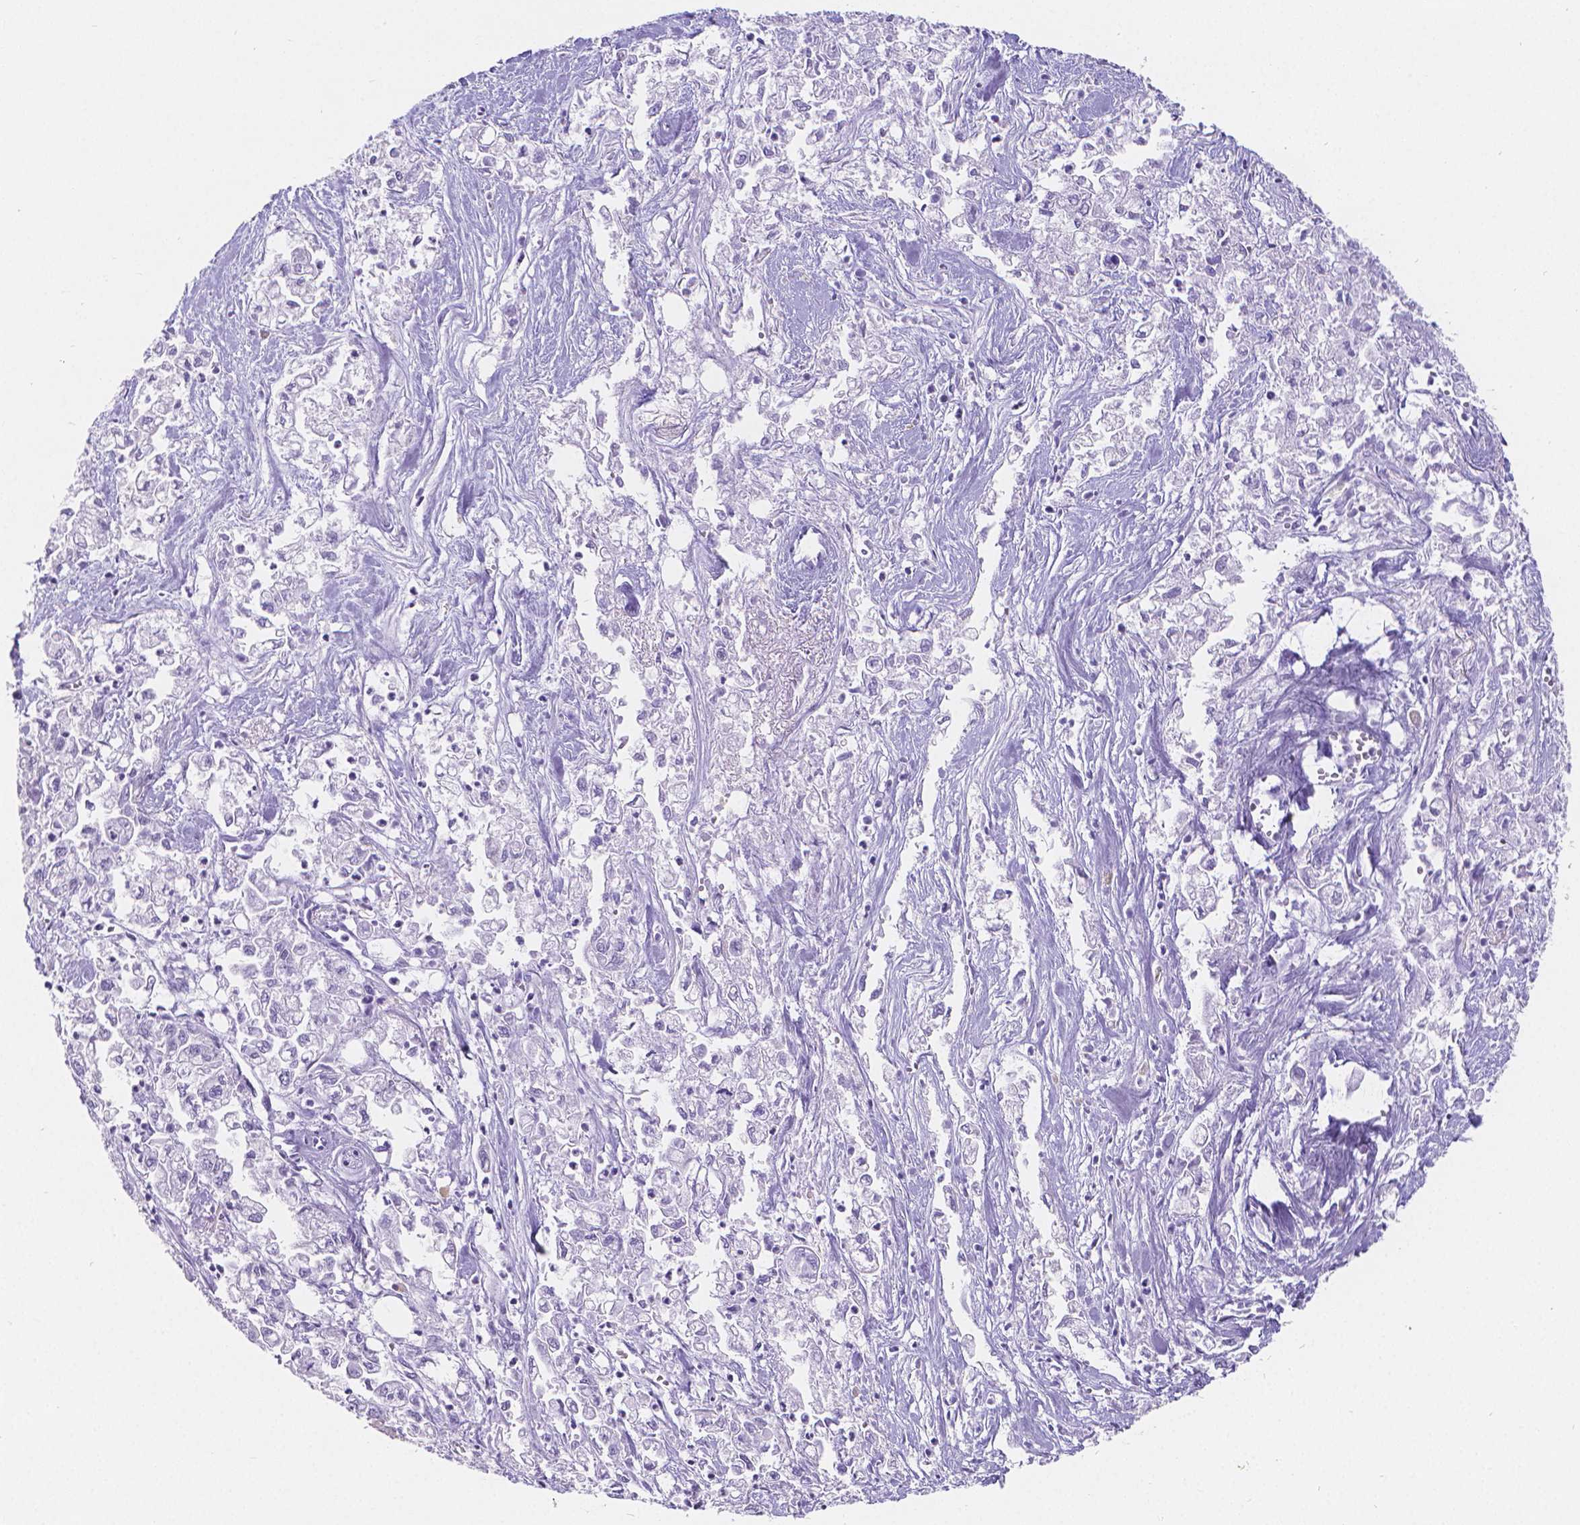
{"staining": {"intensity": "negative", "quantity": "none", "location": "none"}, "tissue": "pancreatic cancer", "cell_type": "Tumor cells", "image_type": "cancer", "snomed": [{"axis": "morphology", "description": "Adenocarcinoma, NOS"}, {"axis": "topography", "description": "Pancreas"}], "caption": "Immunohistochemistry of human adenocarcinoma (pancreatic) exhibits no positivity in tumor cells. (Stains: DAB (3,3'-diaminobenzidine) IHC with hematoxylin counter stain, Microscopy: brightfield microscopy at high magnification).", "gene": "MEF2C", "patient": {"sex": "male", "age": 72}}